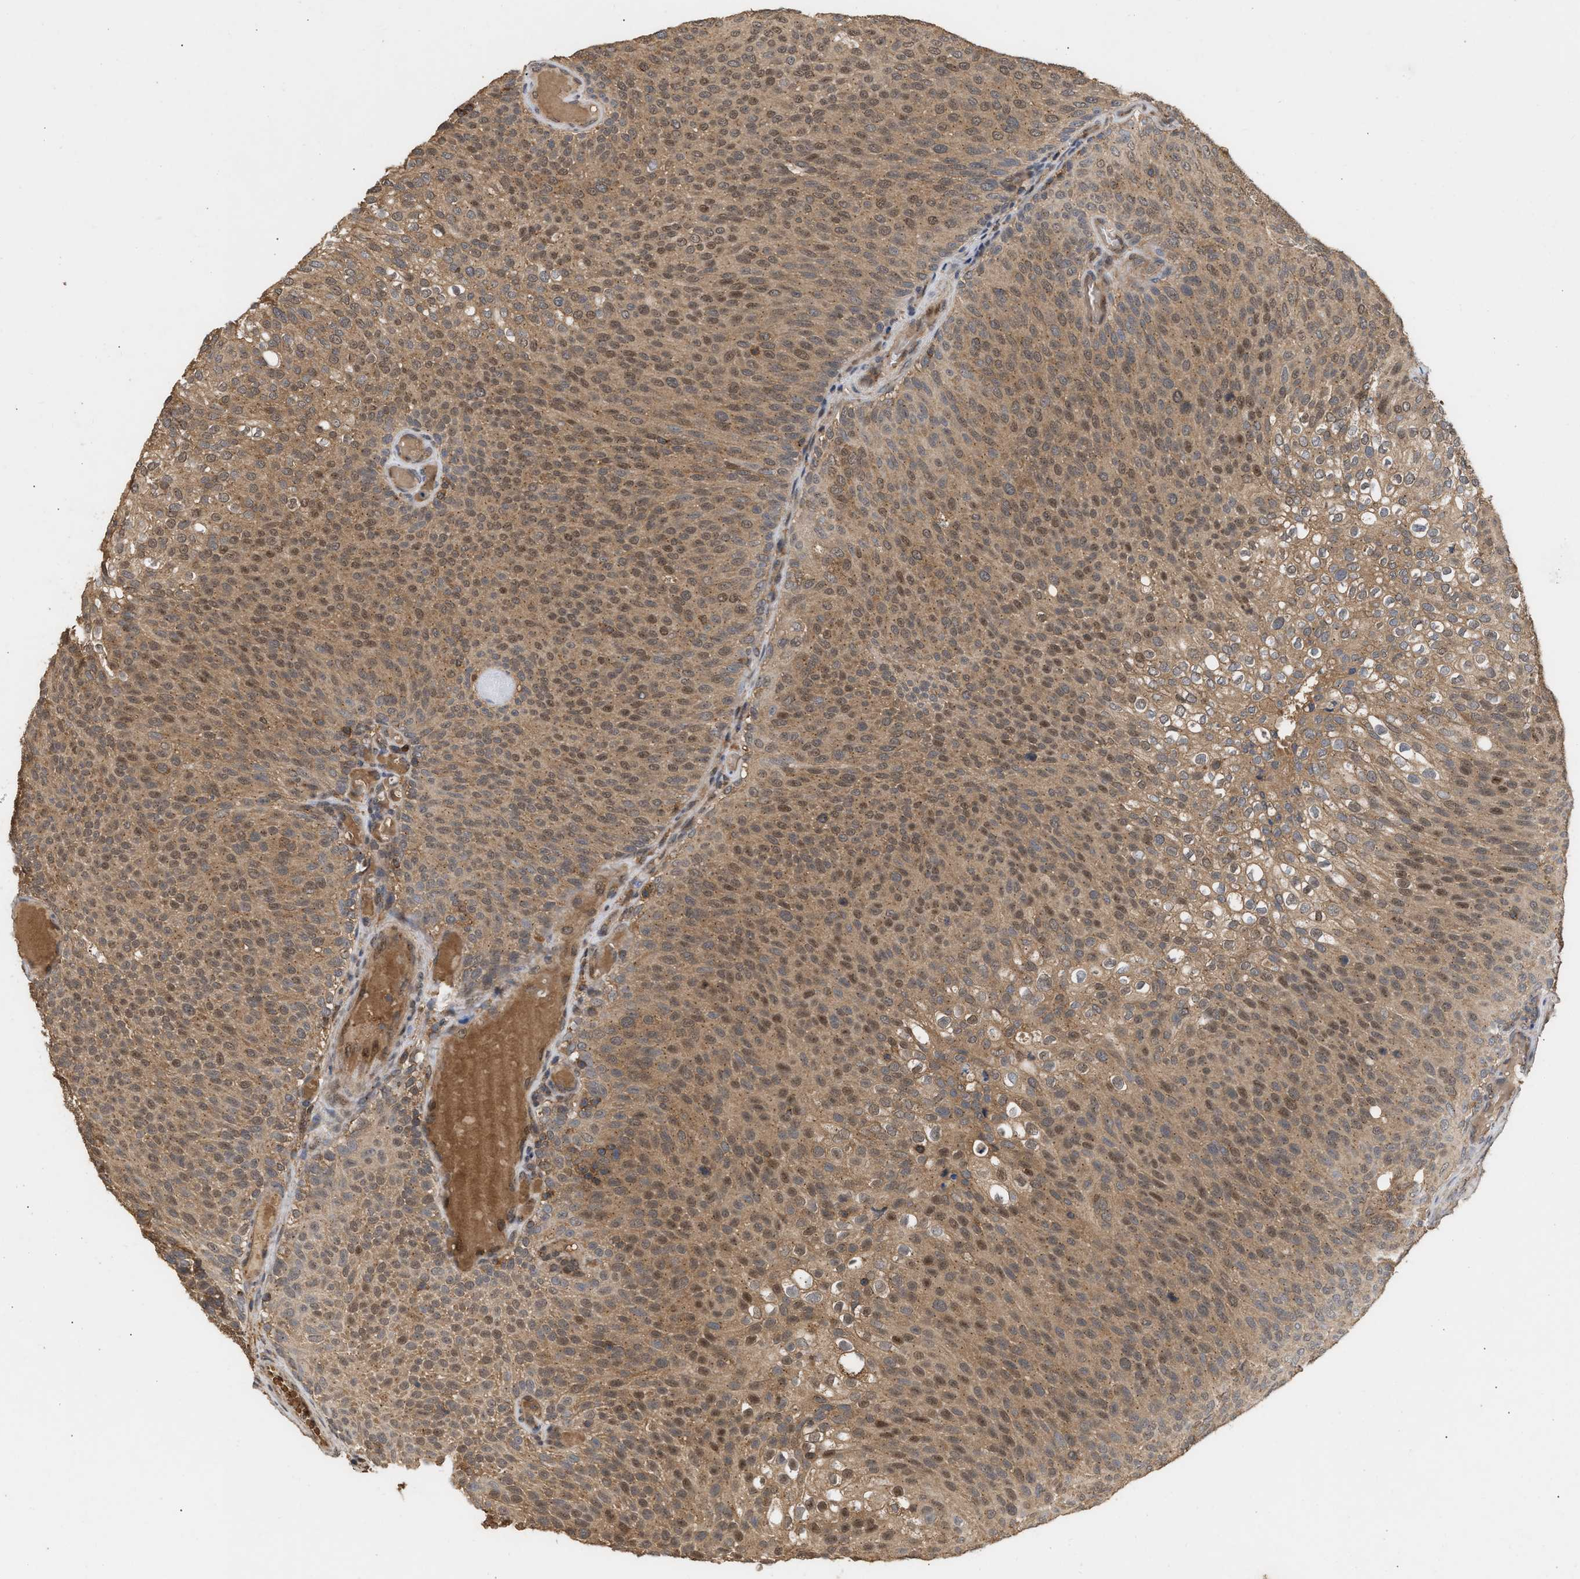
{"staining": {"intensity": "moderate", "quantity": ">75%", "location": "cytoplasmic/membranous,nuclear"}, "tissue": "urothelial cancer", "cell_type": "Tumor cells", "image_type": "cancer", "snomed": [{"axis": "morphology", "description": "Urothelial carcinoma, Low grade"}, {"axis": "topography", "description": "Urinary bladder"}], "caption": "Urothelial cancer tissue demonstrates moderate cytoplasmic/membranous and nuclear positivity in about >75% of tumor cells, visualized by immunohistochemistry. (DAB (3,3'-diaminobenzidine) IHC, brown staining for protein, blue staining for nuclei).", "gene": "FITM1", "patient": {"sex": "male", "age": 78}}